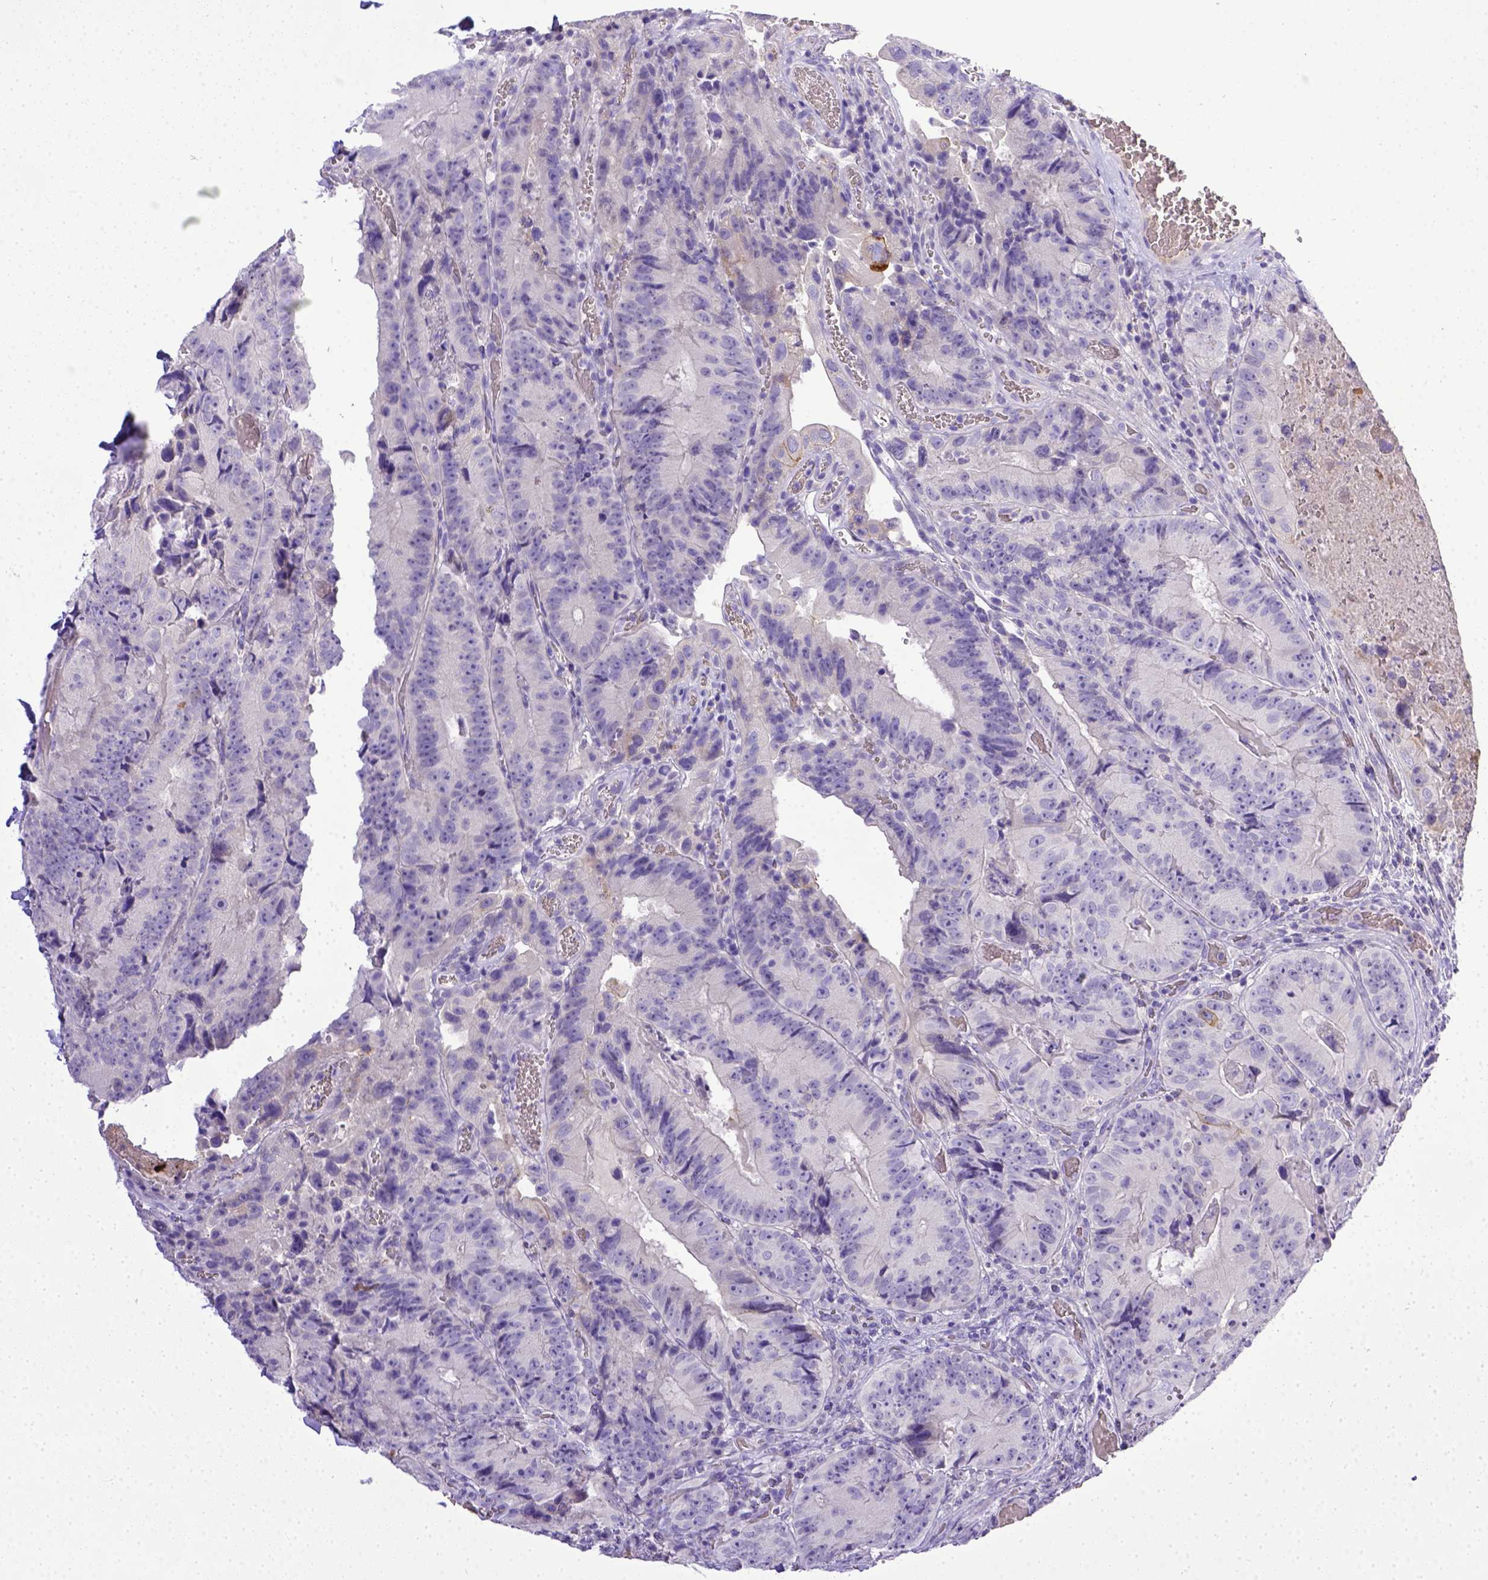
{"staining": {"intensity": "negative", "quantity": "none", "location": "none"}, "tissue": "colorectal cancer", "cell_type": "Tumor cells", "image_type": "cancer", "snomed": [{"axis": "morphology", "description": "Adenocarcinoma, NOS"}, {"axis": "topography", "description": "Colon"}], "caption": "There is no significant staining in tumor cells of adenocarcinoma (colorectal).", "gene": "BTN1A1", "patient": {"sex": "female", "age": 86}}